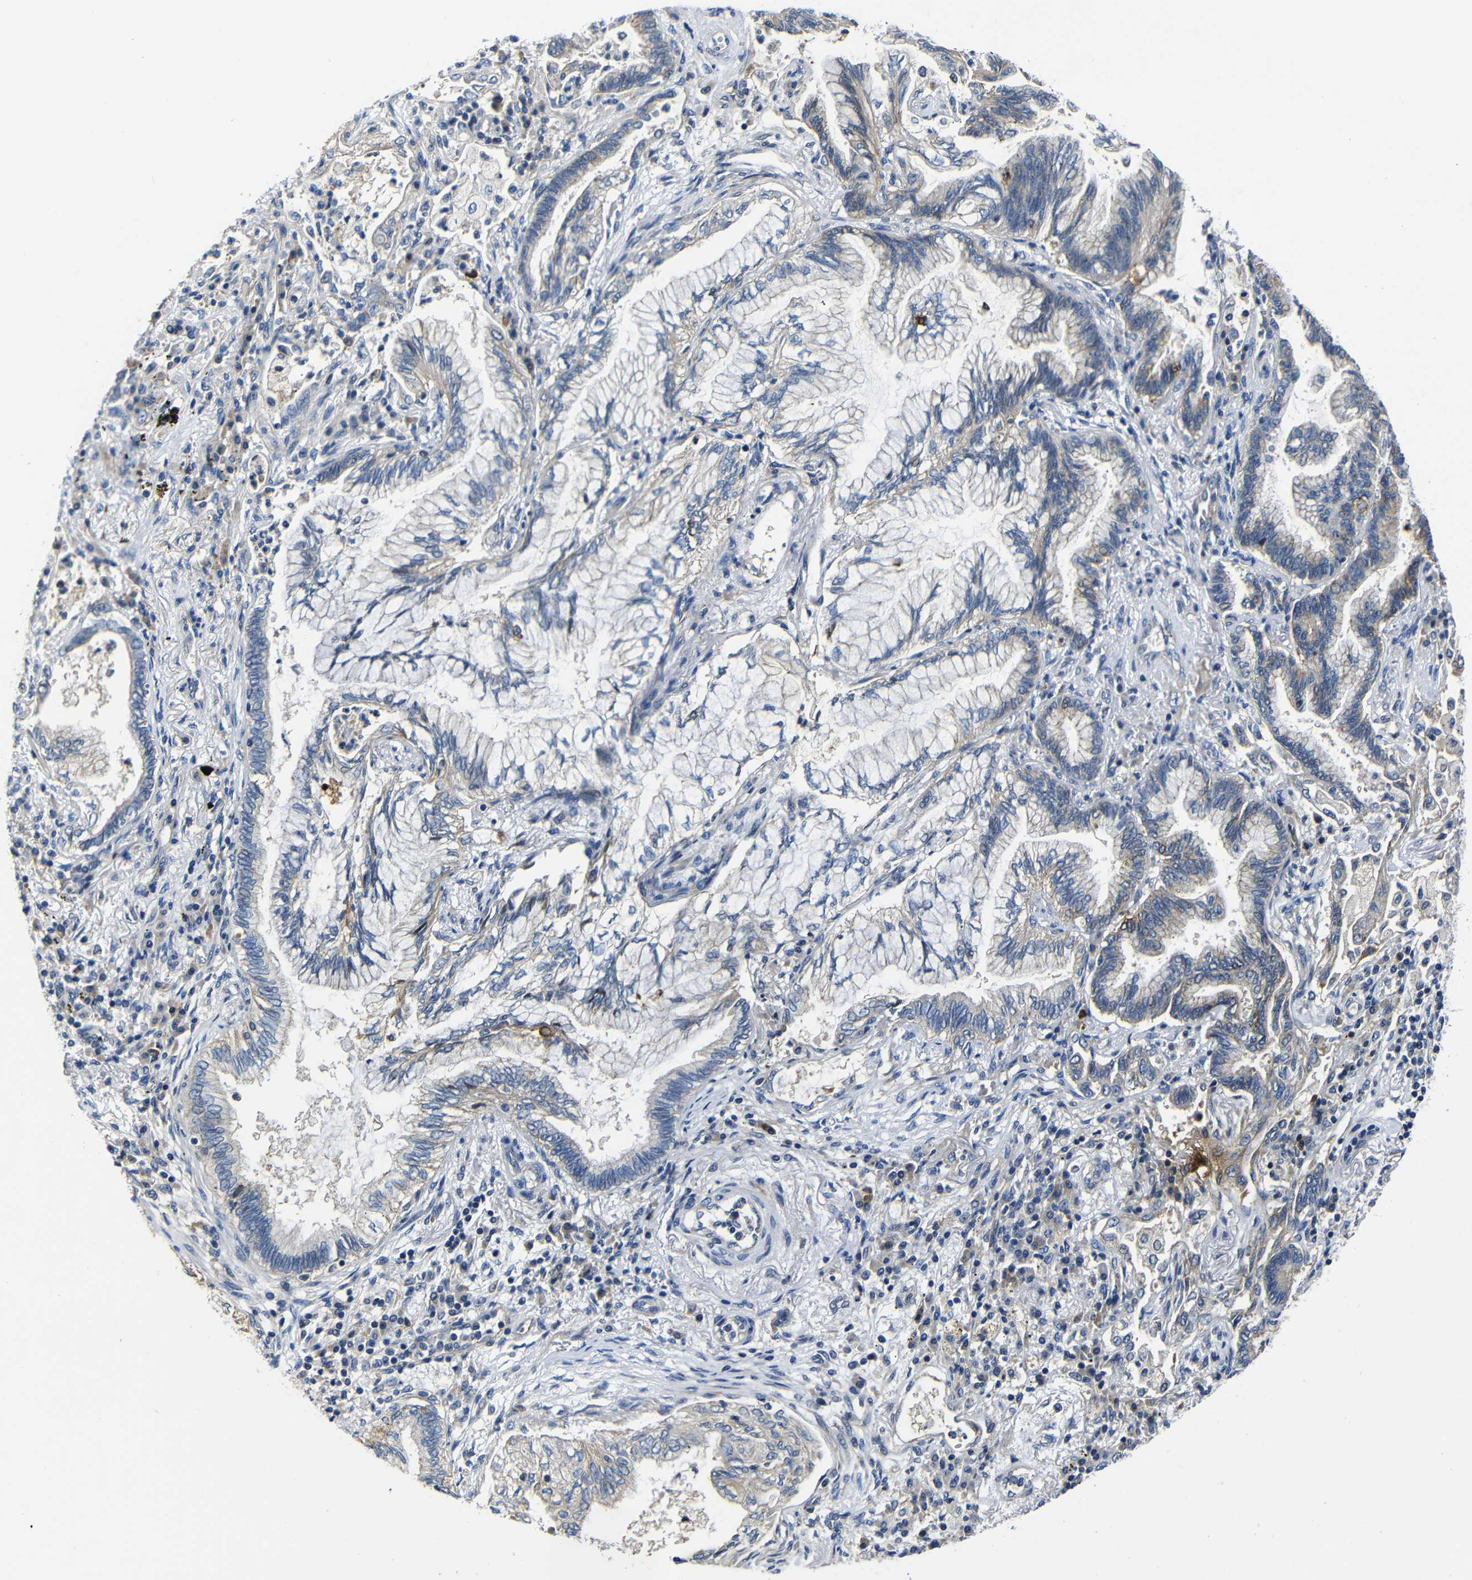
{"staining": {"intensity": "weak", "quantity": "25%-75%", "location": "cytoplasmic/membranous"}, "tissue": "lung cancer", "cell_type": "Tumor cells", "image_type": "cancer", "snomed": [{"axis": "morphology", "description": "Normal tissue, NOS"}, {"axis": "morphology", "description": "Adenocarcinoma, NOS"}, {"axis": "topography", "description": "Bronchus"}, {"axis": "topography", "description": "Lung"}], "caption": "There is low levels of weak cytoplasmic/membranous expression in tumor cells of adenocarcinoma (lung), as demonstrated by immunohistochemical staining (brown color).", "gene": "AFDN", "patient": {"sex": "female", "age": 70}}